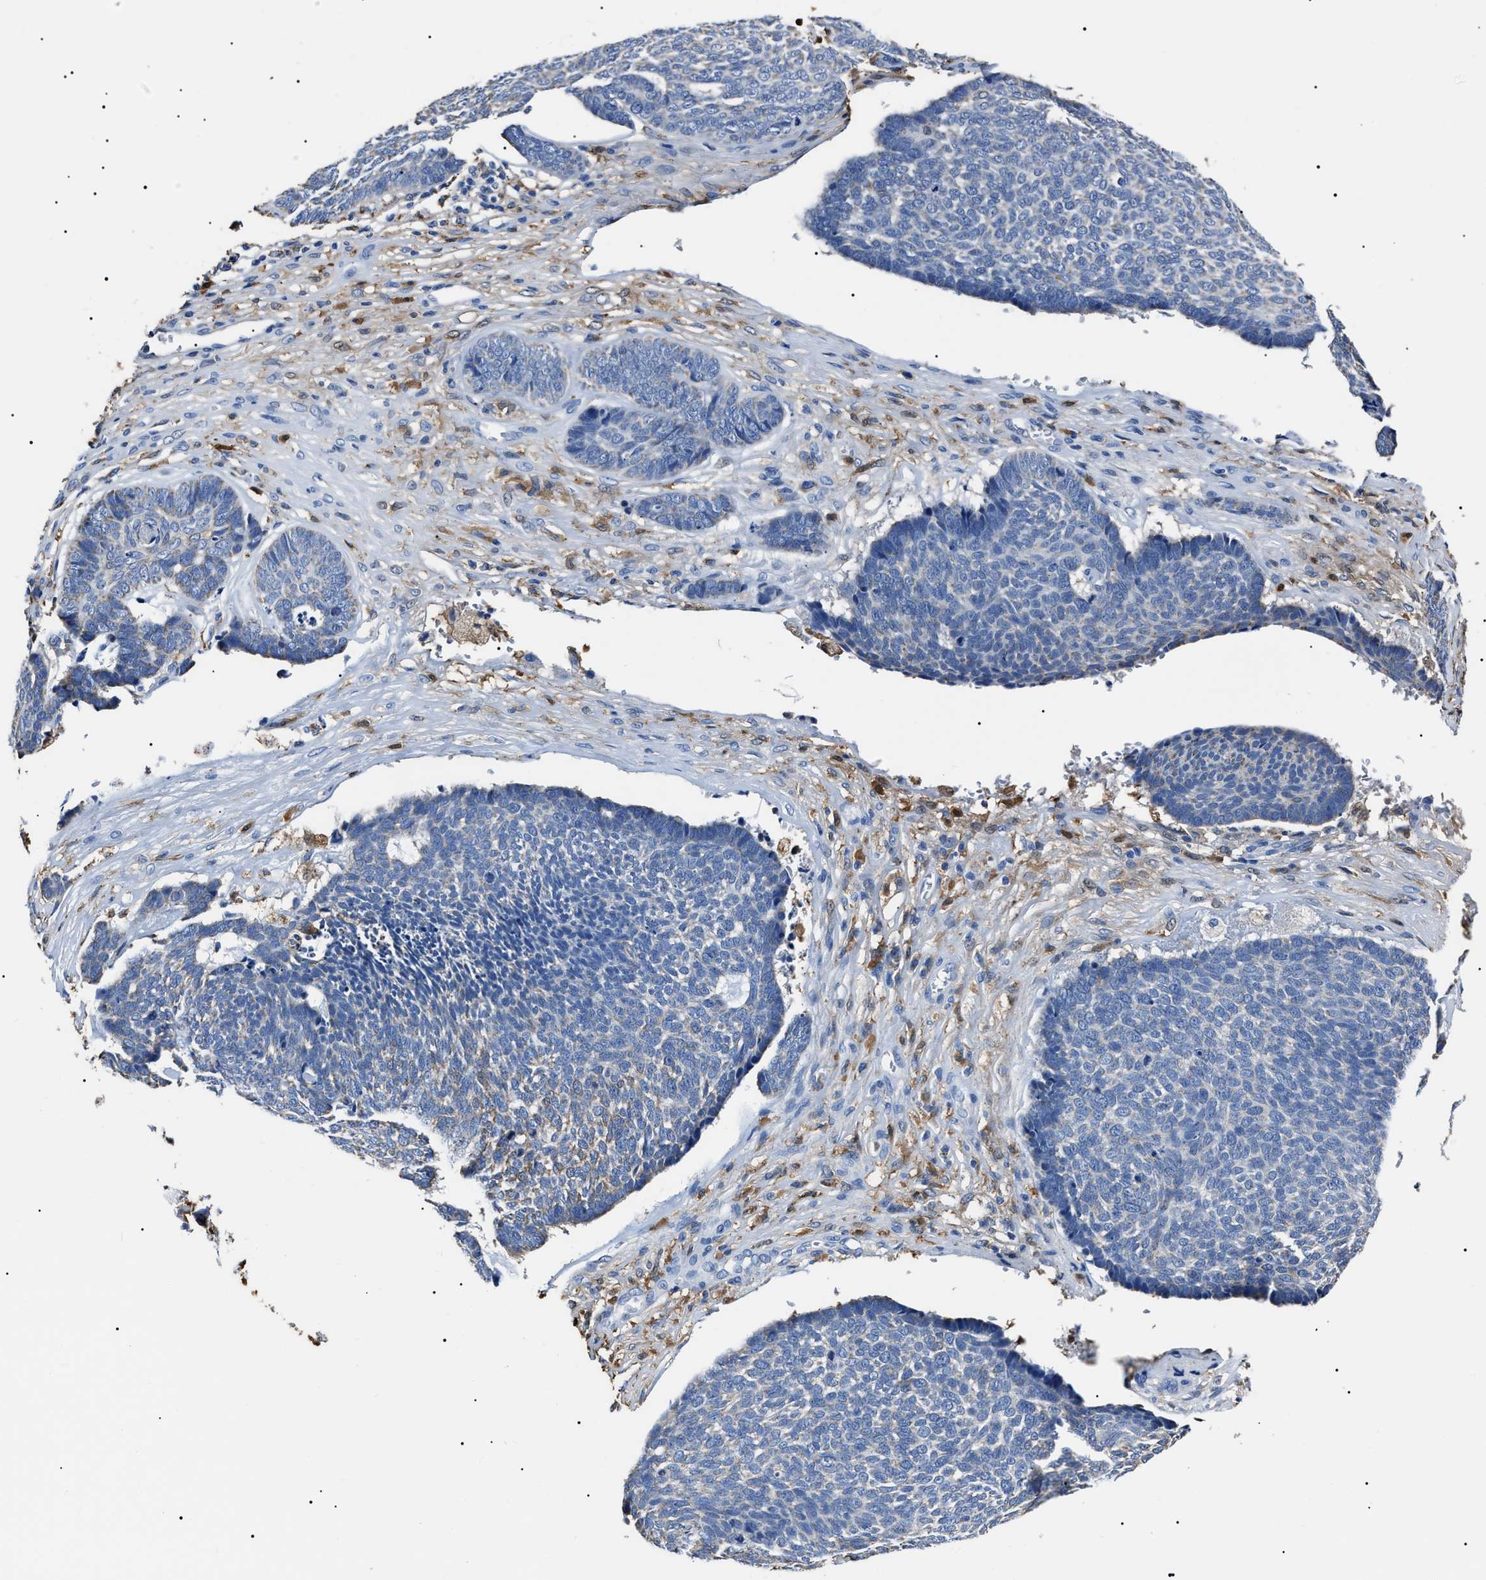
{"staining": {"intensity": "weak", "quantity": "<25%", "location": "cytoplasmic/membranous"}, "tissue": "skin cancer", "cell_type": "Tumor cells", "image_type": "cancer", "snomed": [{"axis": "morphology", "description": "Basal cell carcinoma"}, {"axis": "topography", "description": "Skin"}], "caption": "DAB (3,3'-diaminobenzidine) immunohistochemical staining of basal cell carcinoma (skin) displays no significant positivity in tumor cells. (DAB (3,3'-diaminobenzidine) immunohistochemistry visualized using brightfield microscopy, high magnification).", "gene": "ALDH1A1", "patient": {"sex": "male", "age": 84}}